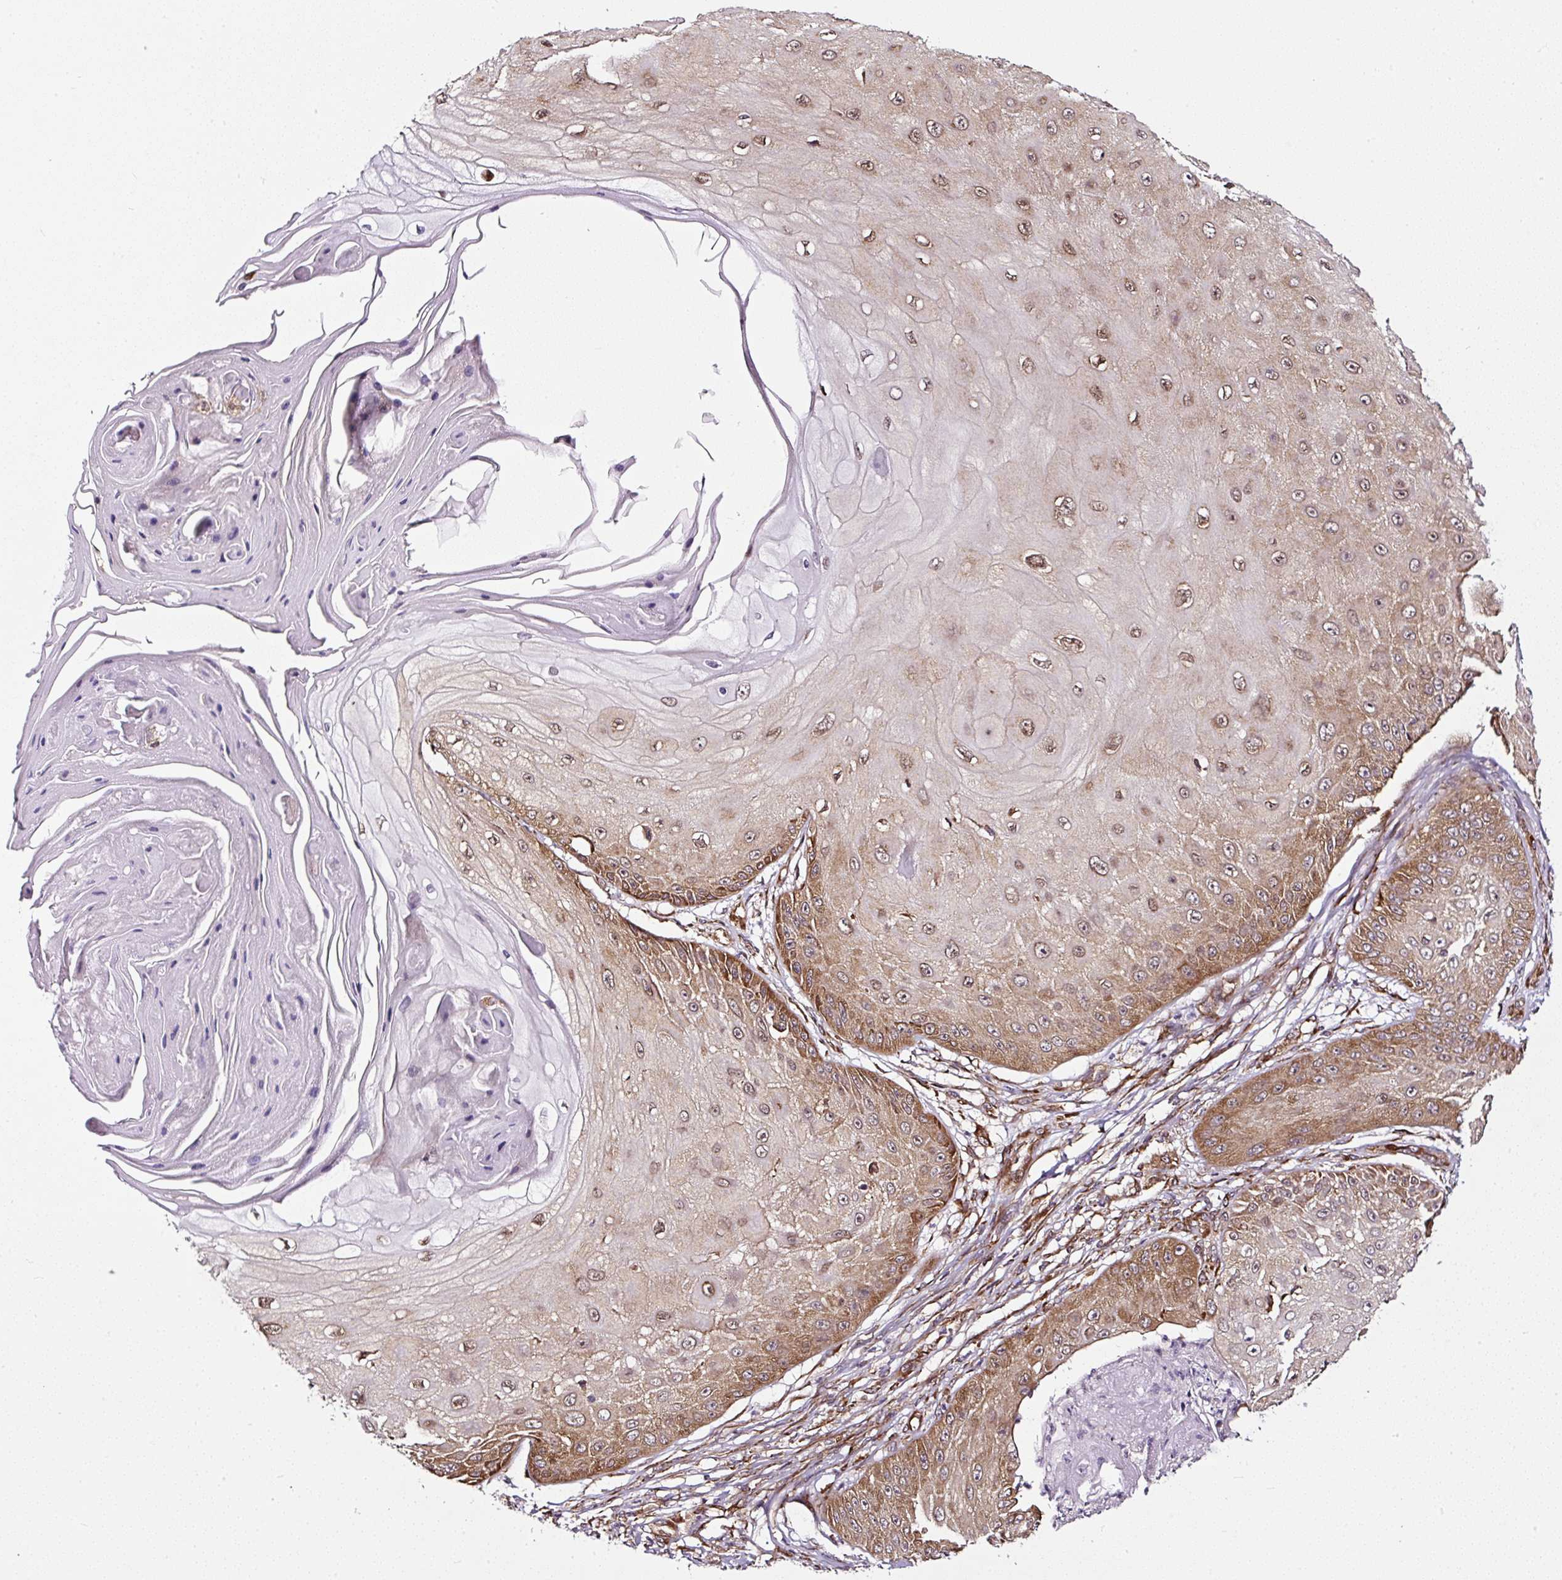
{"staining": {"intensity": "moderate", "quantity": "25%-75%", "location": "cytoplasmic/membranous,nuclear"}, "tissue": "skin cancer", "cell_type": "Tumor cells", "image_type": "cancer", "snomed": [{"axis": "morphology", "description": "Squamous cell carcinoma, NOS"}, {"axis": "topography", "description": "Skin"}], "caption": "Protein positivity by immunohistochemistry (IHC) displays moderate cytoplasmic/membranous and nuclear staining in approximately 25%-75% of tumor cells in skin squamous cell carcinoma.", "gene": "KDM4E", "patient": {"sex": "male", "age": 70}}